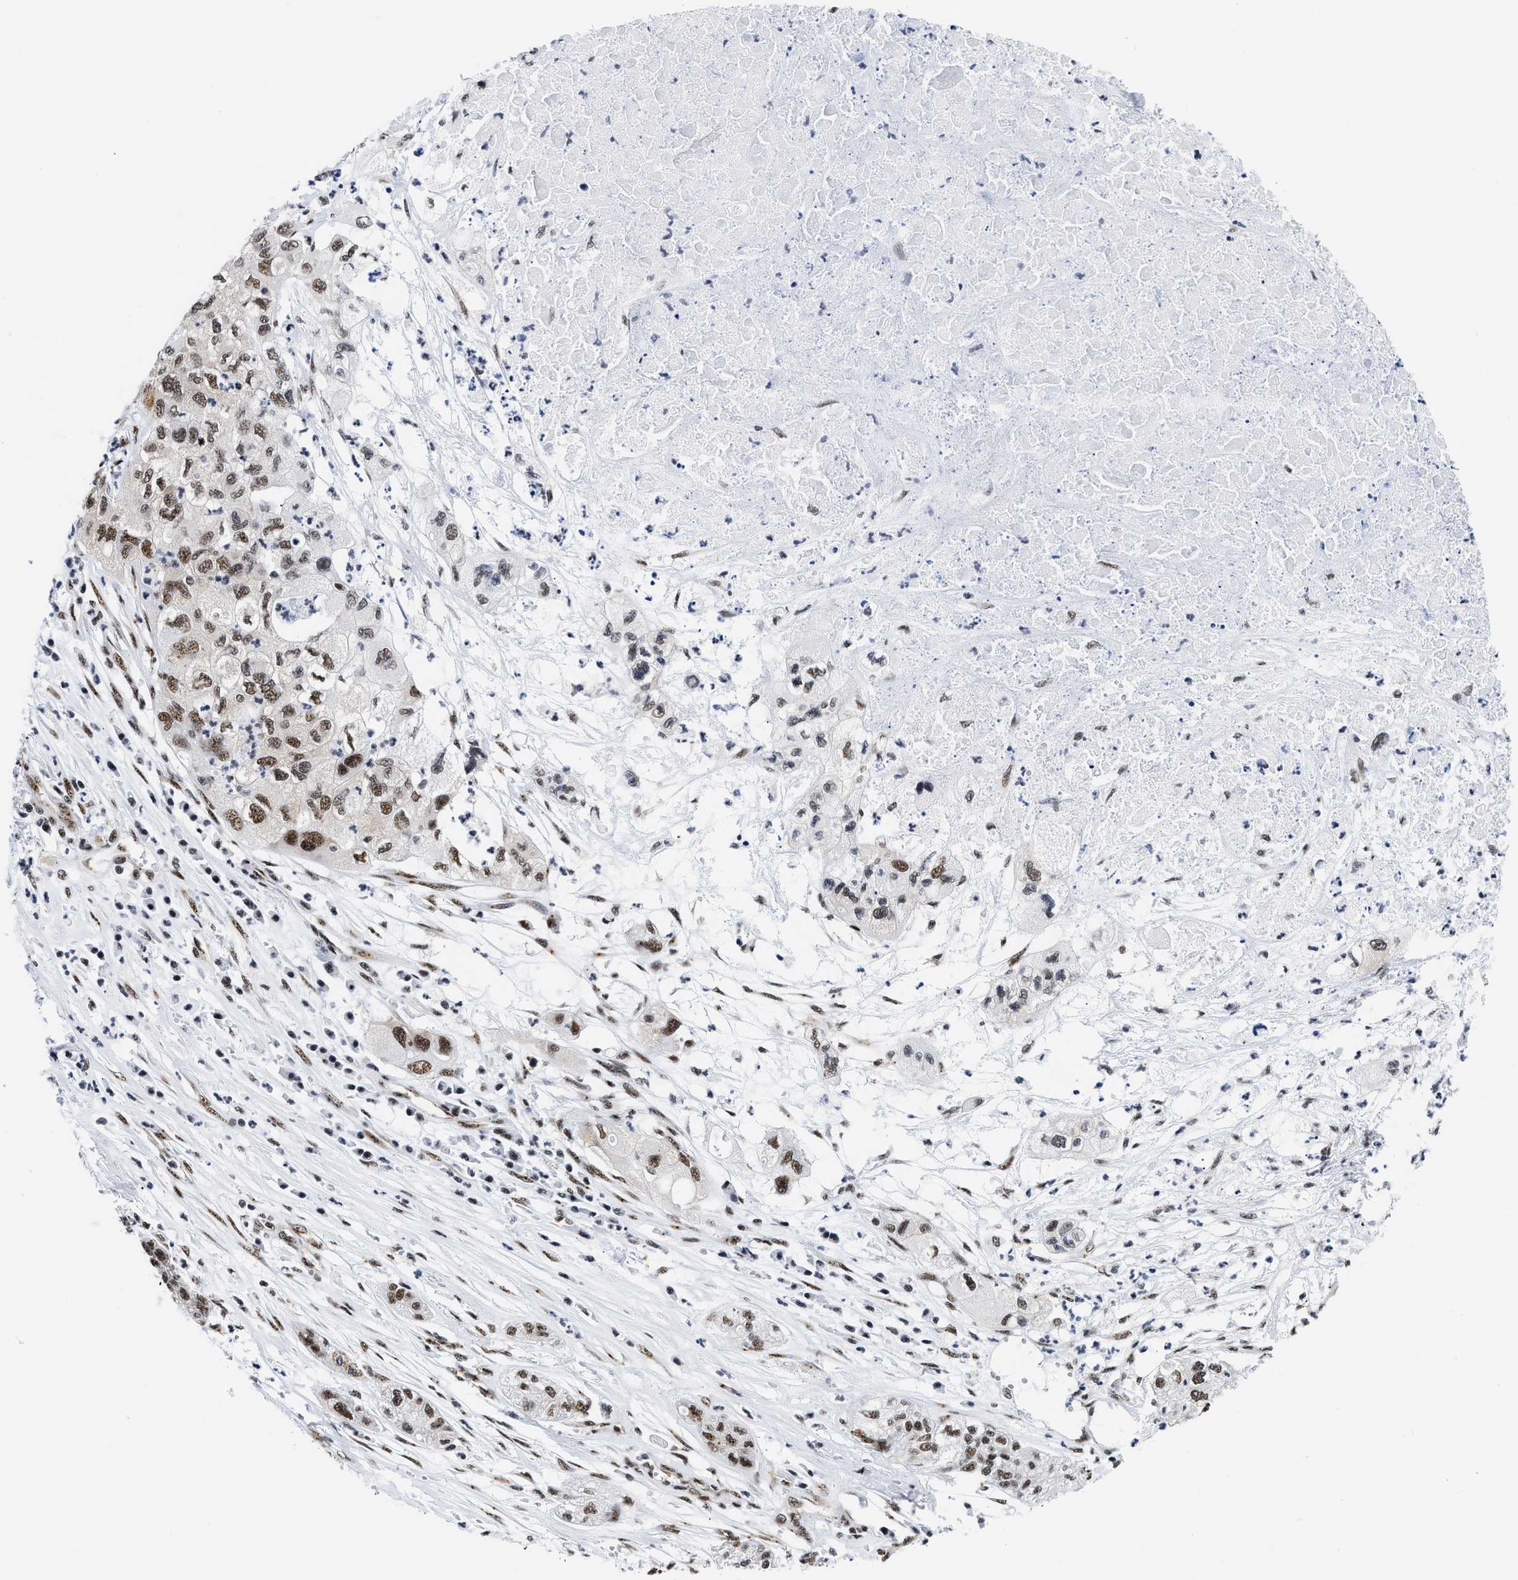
{"staining": {"intensity": "moderate", "quantity": ">75%", "location": "nuclear"}, "tissue": "pancreatic cancer", "cell_type": "Tumor cells", "image_type": "cancer", "snomed": [{"axis": "morphology", "description": "Adenocarcinoma, NOS"}, {"axis": "topography", "description": "Pancreas"}], "caption": "Pancreatic cancer (adenocarcinoma) stained with DAB IHC displays medium levels of moderate nuclear positivity in about >75% of tumor cells.", "gene": "RBM8A", "patient": {"sex": "female", "age": 78}}